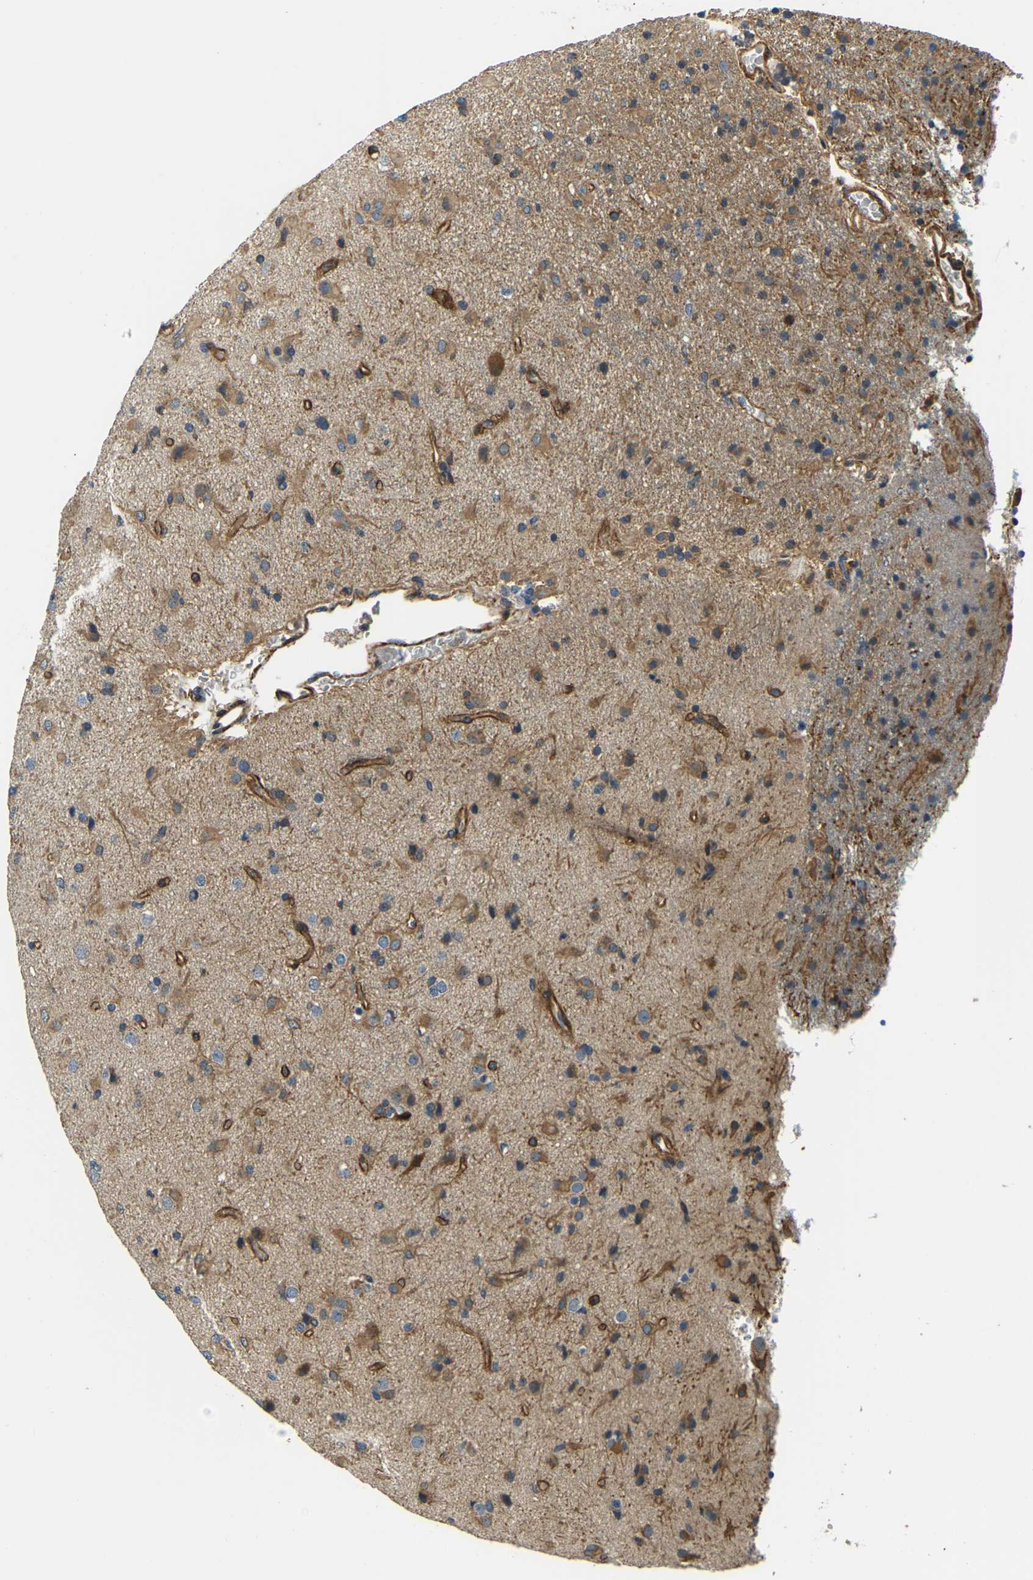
{"staining": {"intensity": "moderate", "quantity": ">75%", "location": "cytoplasmic/membranous"}, "tissue": "glioma", "cell_type": "Tumor cells", "image_type": "cancer", "snomed": [{"axis": "morphology", "description": "Glioma, malignant, Low grade"}, {"axis": "topography", "description": "Brain"}], "caption": "Immunohistochemical staining of glioma reveals medium levels of moderate cytoplasmic/membranous protein expression in approximately >75% of tumor cells. (Brightfield microscopy of DAB IHC at high magnification).", "gene": "RNF39", "patient": {"sex": "male", "age": 65}}